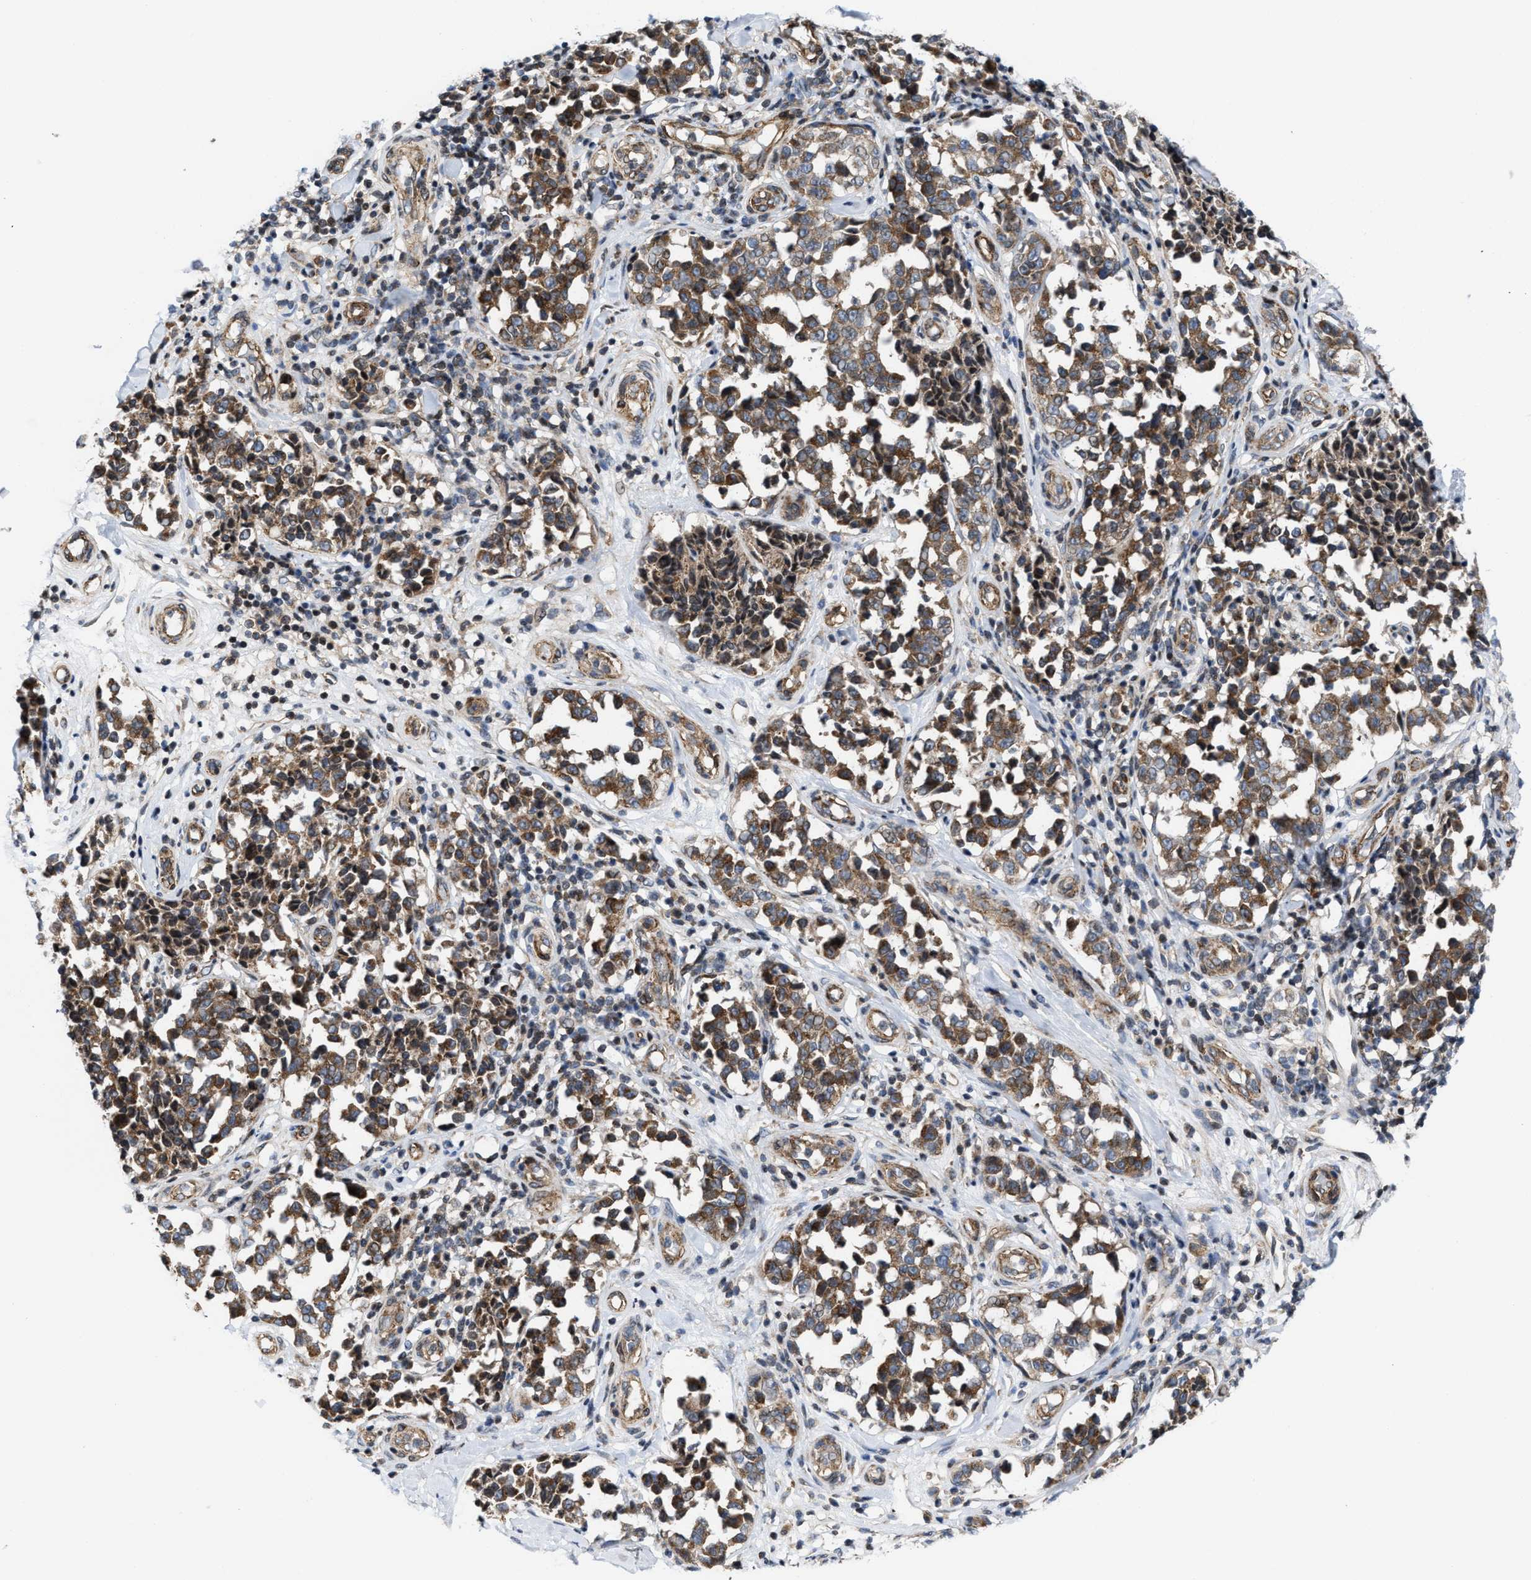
{"staining": {"intensity": "moderate", "quantity": ">75%", "location": "cytoplasmic/membranous"}, "tissue": "melanoma", "cell_type": "Tumor cells", "image_type": "cancer", "snomed": [{"axis": "morphology", "description": "Malignant melanoma, NOS"}, {"axis": "topography", "description": "Skin"}], "caption": "A micrograph showing moderate cytoplasmic/membranous staining in approximately >75% of tumor cells in melanoma, as visualized by brown immunohistochemical staining.", "gene": "TGFB1I1", "patient": {"sex": "female", "age": 64}}